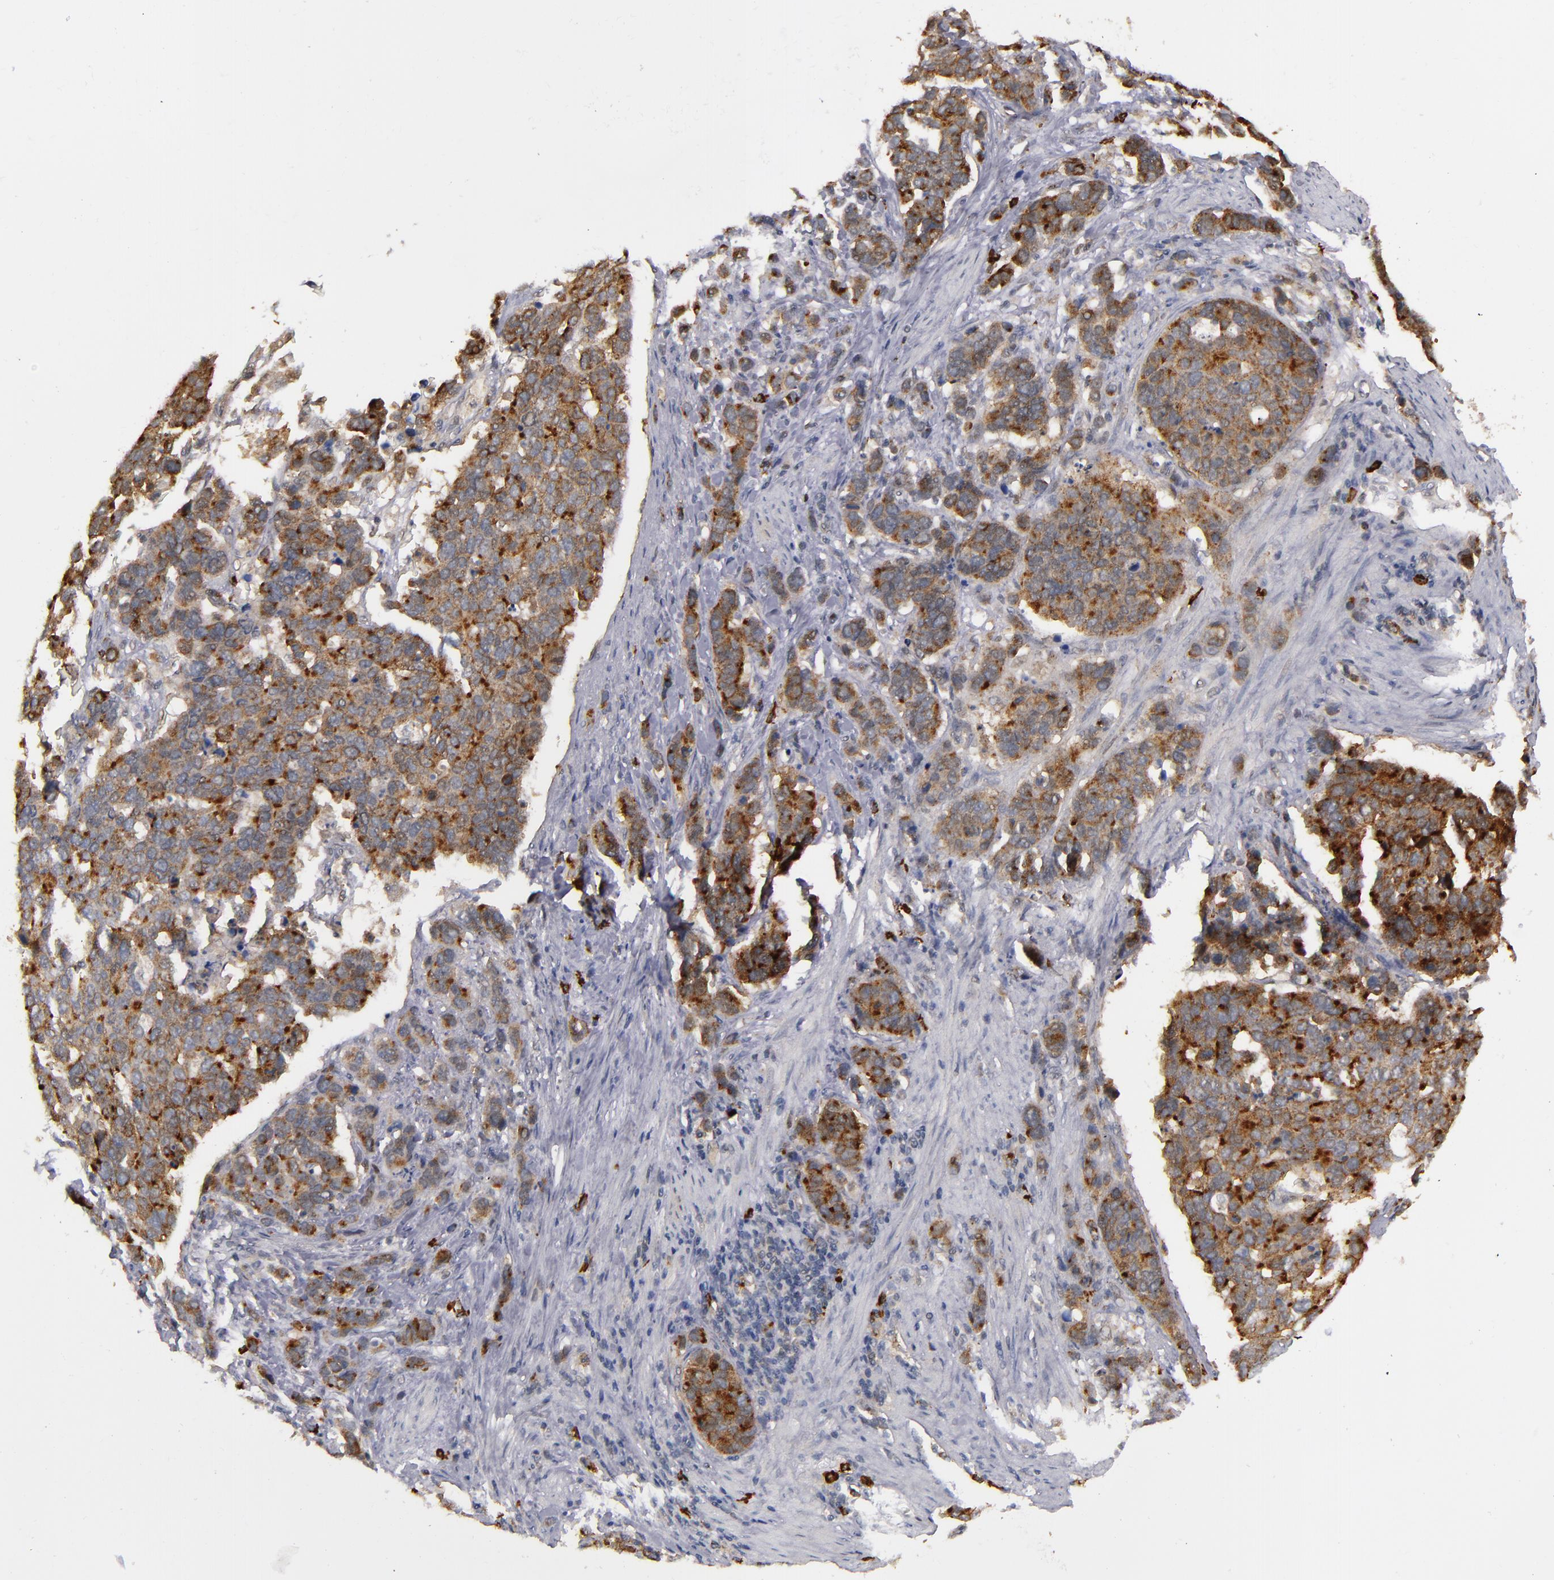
{"staining": {"intensity": "moderate", "quantity": ">75%", "location": "cytoplasmic/membranous"}, "tissue": "stomach cancer", "cell_type": "Tumor cells", "image_type": "cancer", "snomed": [{"axis": "morphology", "description": "Adenocarcinoma, NOS"}, {"axis": "topography", "description": "Stomach, upper"}], "caption": "Approximately >75% of tumor cells in human stomach adenocarcinoma demonstrate moderate cytoplasmic/membranous protein positivity as visualized by brown immunohistochemical staining.", "gene": "STX3", "patient": {"sex": "male", "age": 71}}